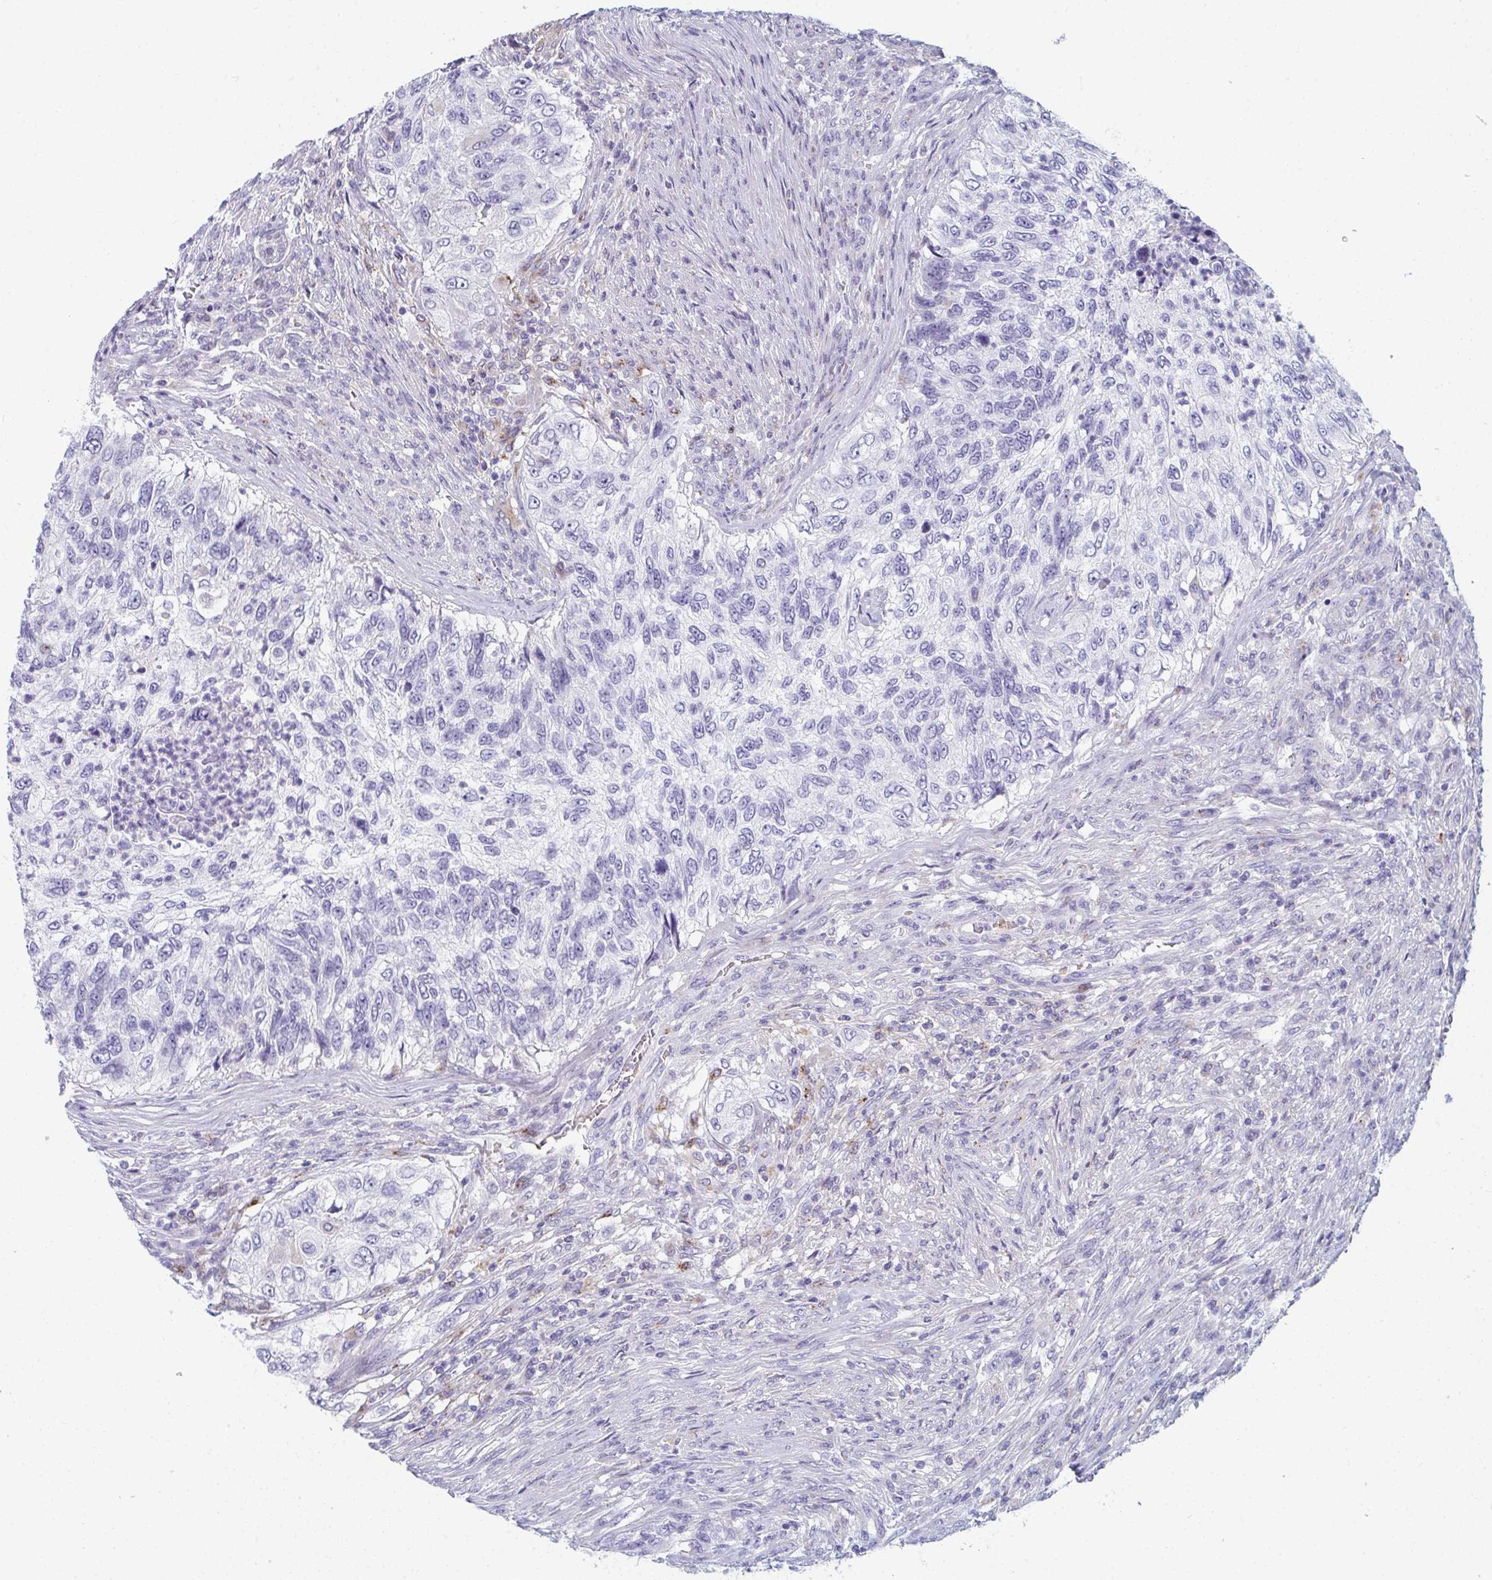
{"staining": {"intensity": "negative", "quantity": "none", "location": "none"}, "tissue": "urothelial cancer", "cell_type": "Tumor cells", "image_type": "cancer", "snomed": [{"axis": "morphology", "description": "Urothelial carcinoma, High grade"}, {"axis": "topography", "description": "Urinary bladder"}], "caption": "DAB immunohistochemical staining of urothelial carcinoma (high-grade) reveals no significant expression in tumor cells.", "gene": "EIF1AD", "patient": {"sex": "female", "age": 60}}